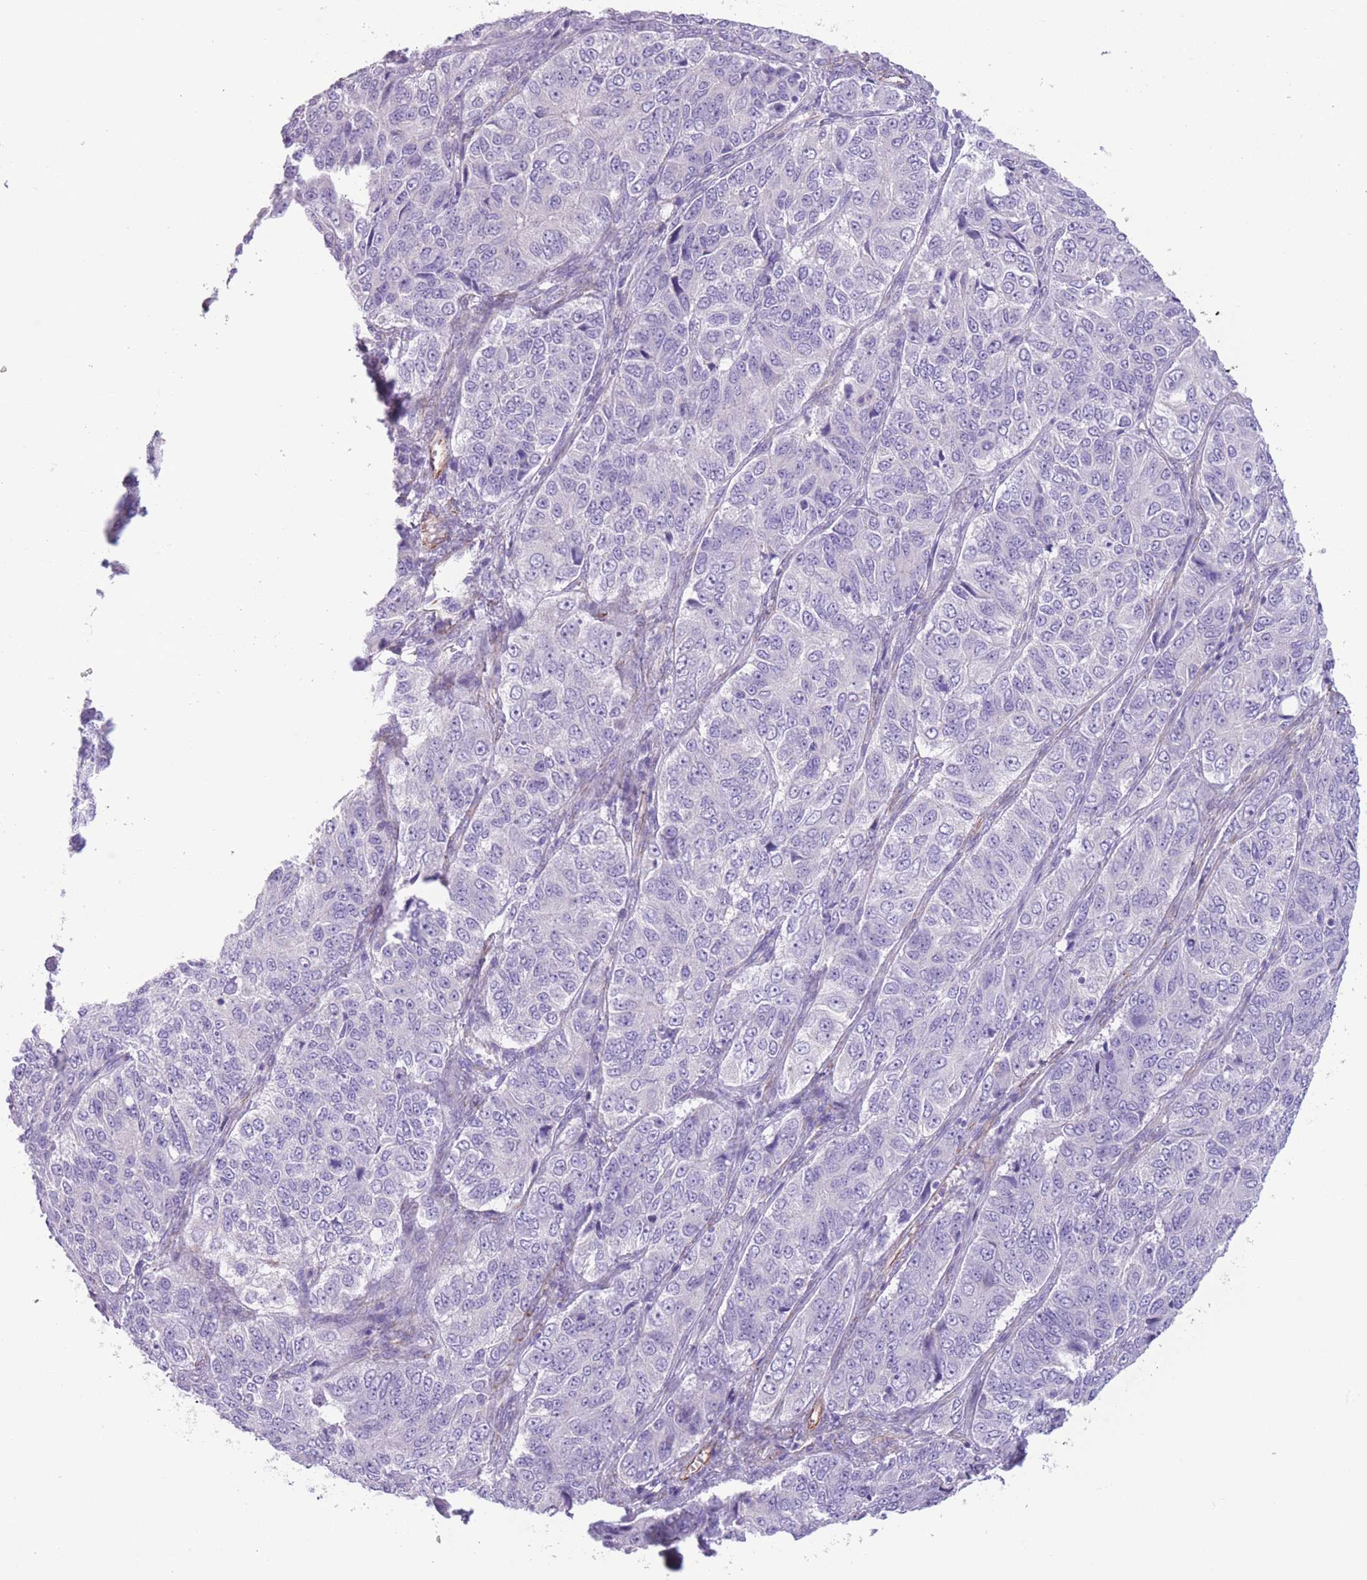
{"staining": {"intensity": "negative", "quantity": "none", "location": "none"}, "tissue": "ovarian cancer", "cell_type": "Tumor cells", "image_type": "cancer", "snomed": [{"axis": "morphology", "description": "Carcinoma, endometroid"}, {"axis": "topography", "description": "Ovary"}], "caption": "This is an immunohistochemistry image of ovarian cancer. There is no expression in tumor cells.", "gene": "PTCD1", "patient": {"sex": "female", "age": 51}}